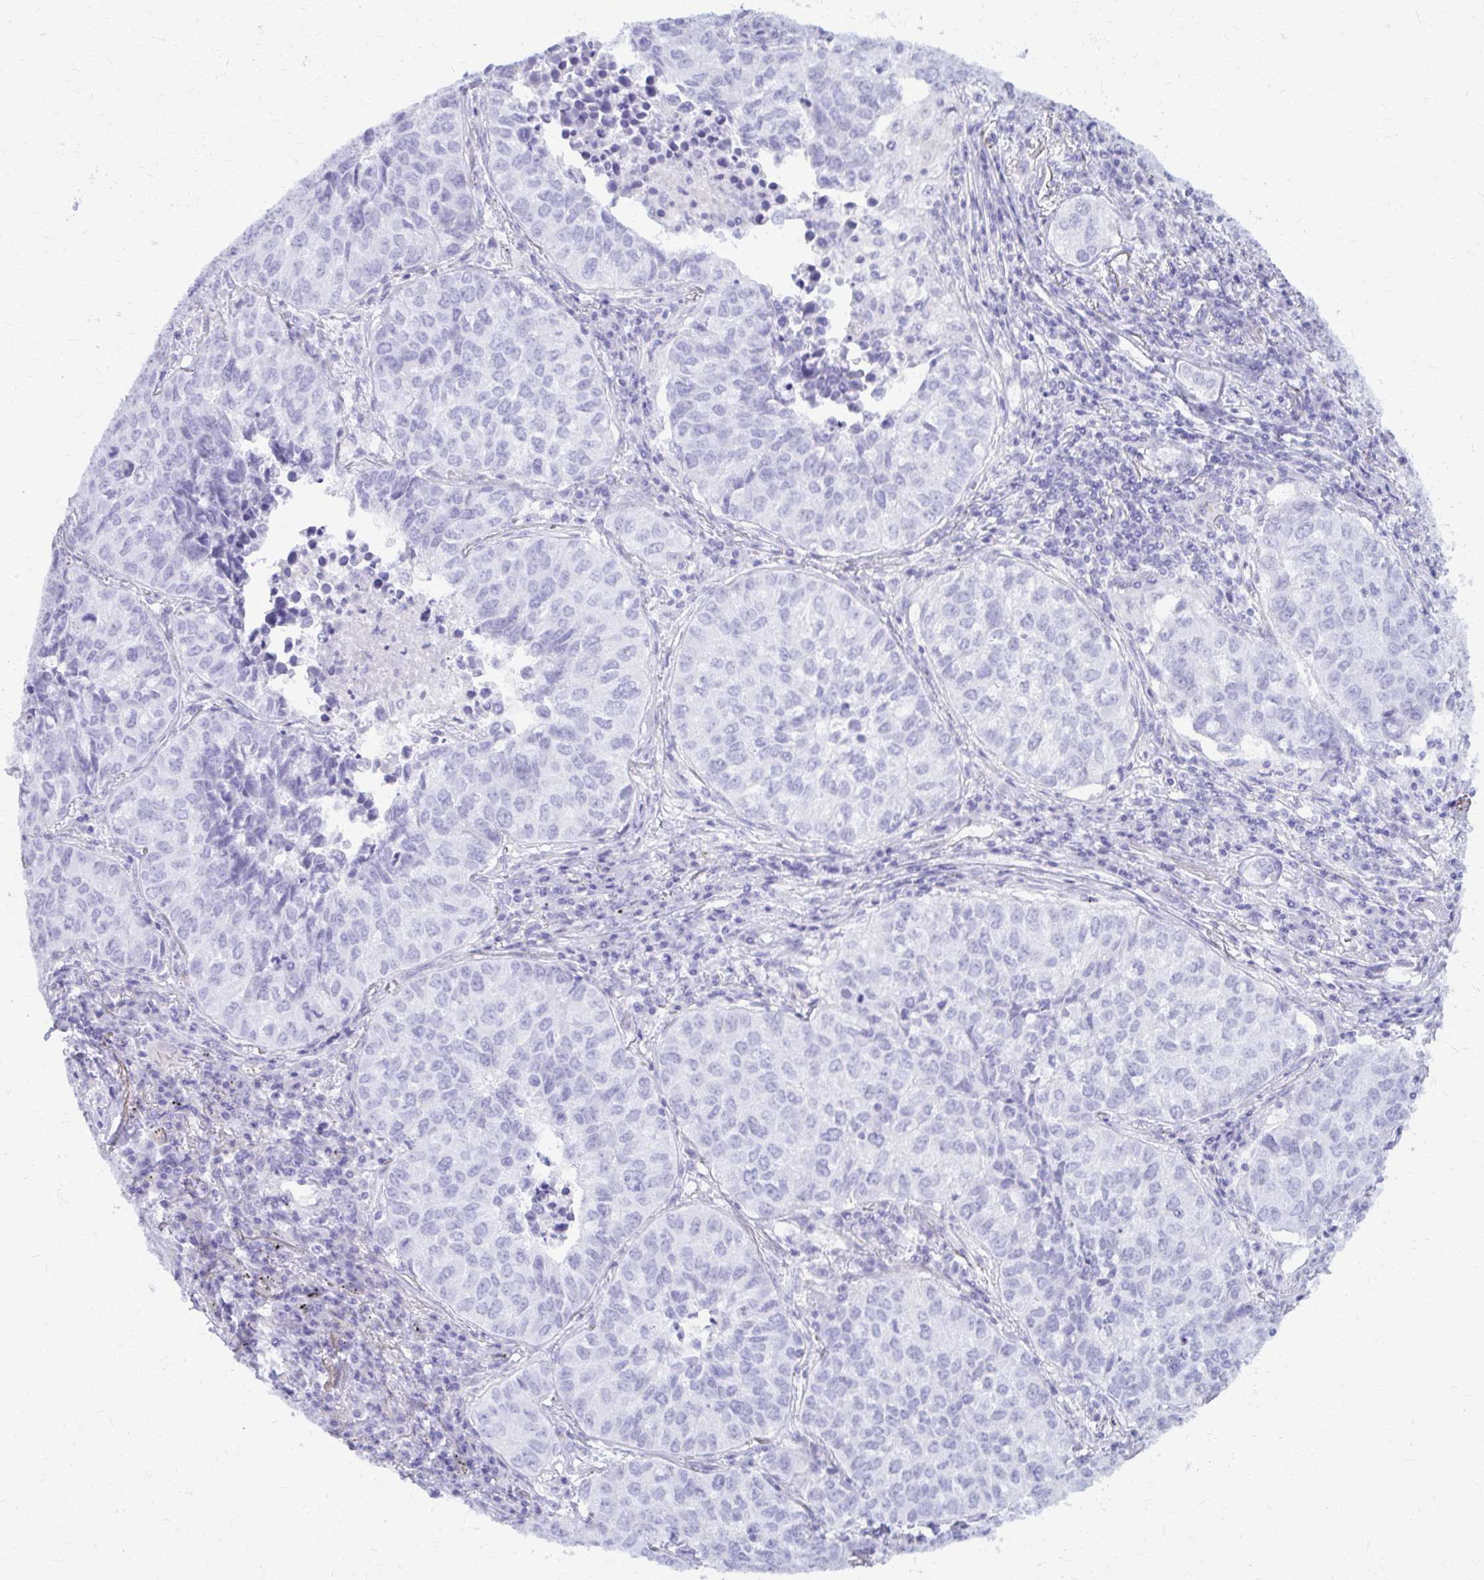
{"staining": {"intensity": "negative", "quantity": "none", "location": "none"}, "tissue": "lung cancer", "cell_type": "Tumor cells", "image_type": "cancer", "snomed": [{"axis": "morphology", "description": "Adenocarcinoma, NOS"}, {"axis": "topography", "description": "Lung"}], "caption": "The immunohistochemistry photomicrograph has no significant staining in tumor cells of adenocarcinoma (lung) tissue.", "gene": "GFAP", "patient": {"sex": "female", "age": 50}}